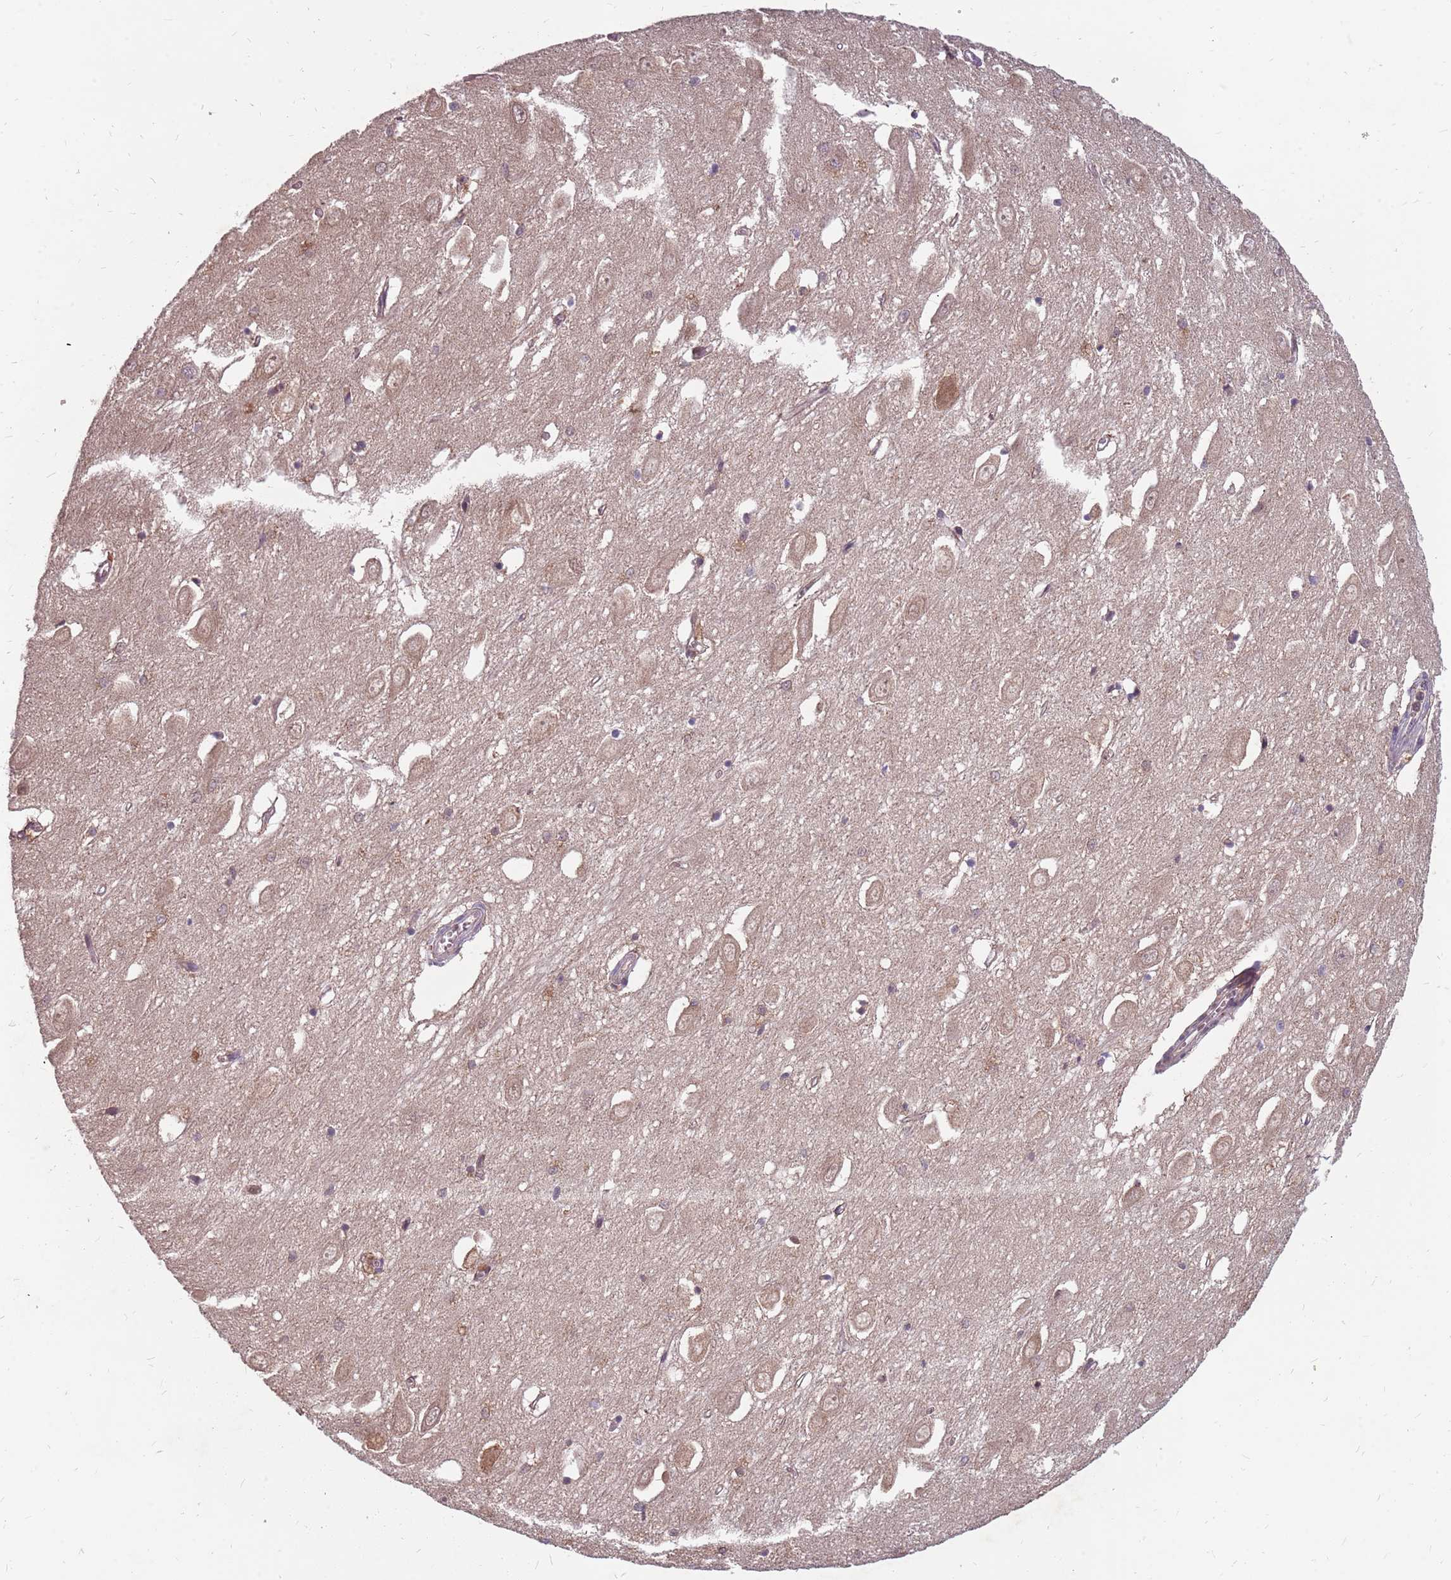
{"staining": {"intensity": "negative", "quantity": "none", "location": "none"}, "tissue": "hippocampus", "cell_type": "Glial cells", "image_type": "normal", "snomed": [{"axis": "morphology", "description": "Normal tissue, NOS"}, {"axis": "topography", "description": "Hippocampus"}], "caption": "Photomicrograph shows no protein staining in glial cells of unremarkable hippocampus. The staining is performed using DAB (3,3'-diaminobenzidine) brown chromogen with nuclei counter-stained in using hematoxylin.", "gene": "NME4", "patient": {"sex": "female", "age": 64}}